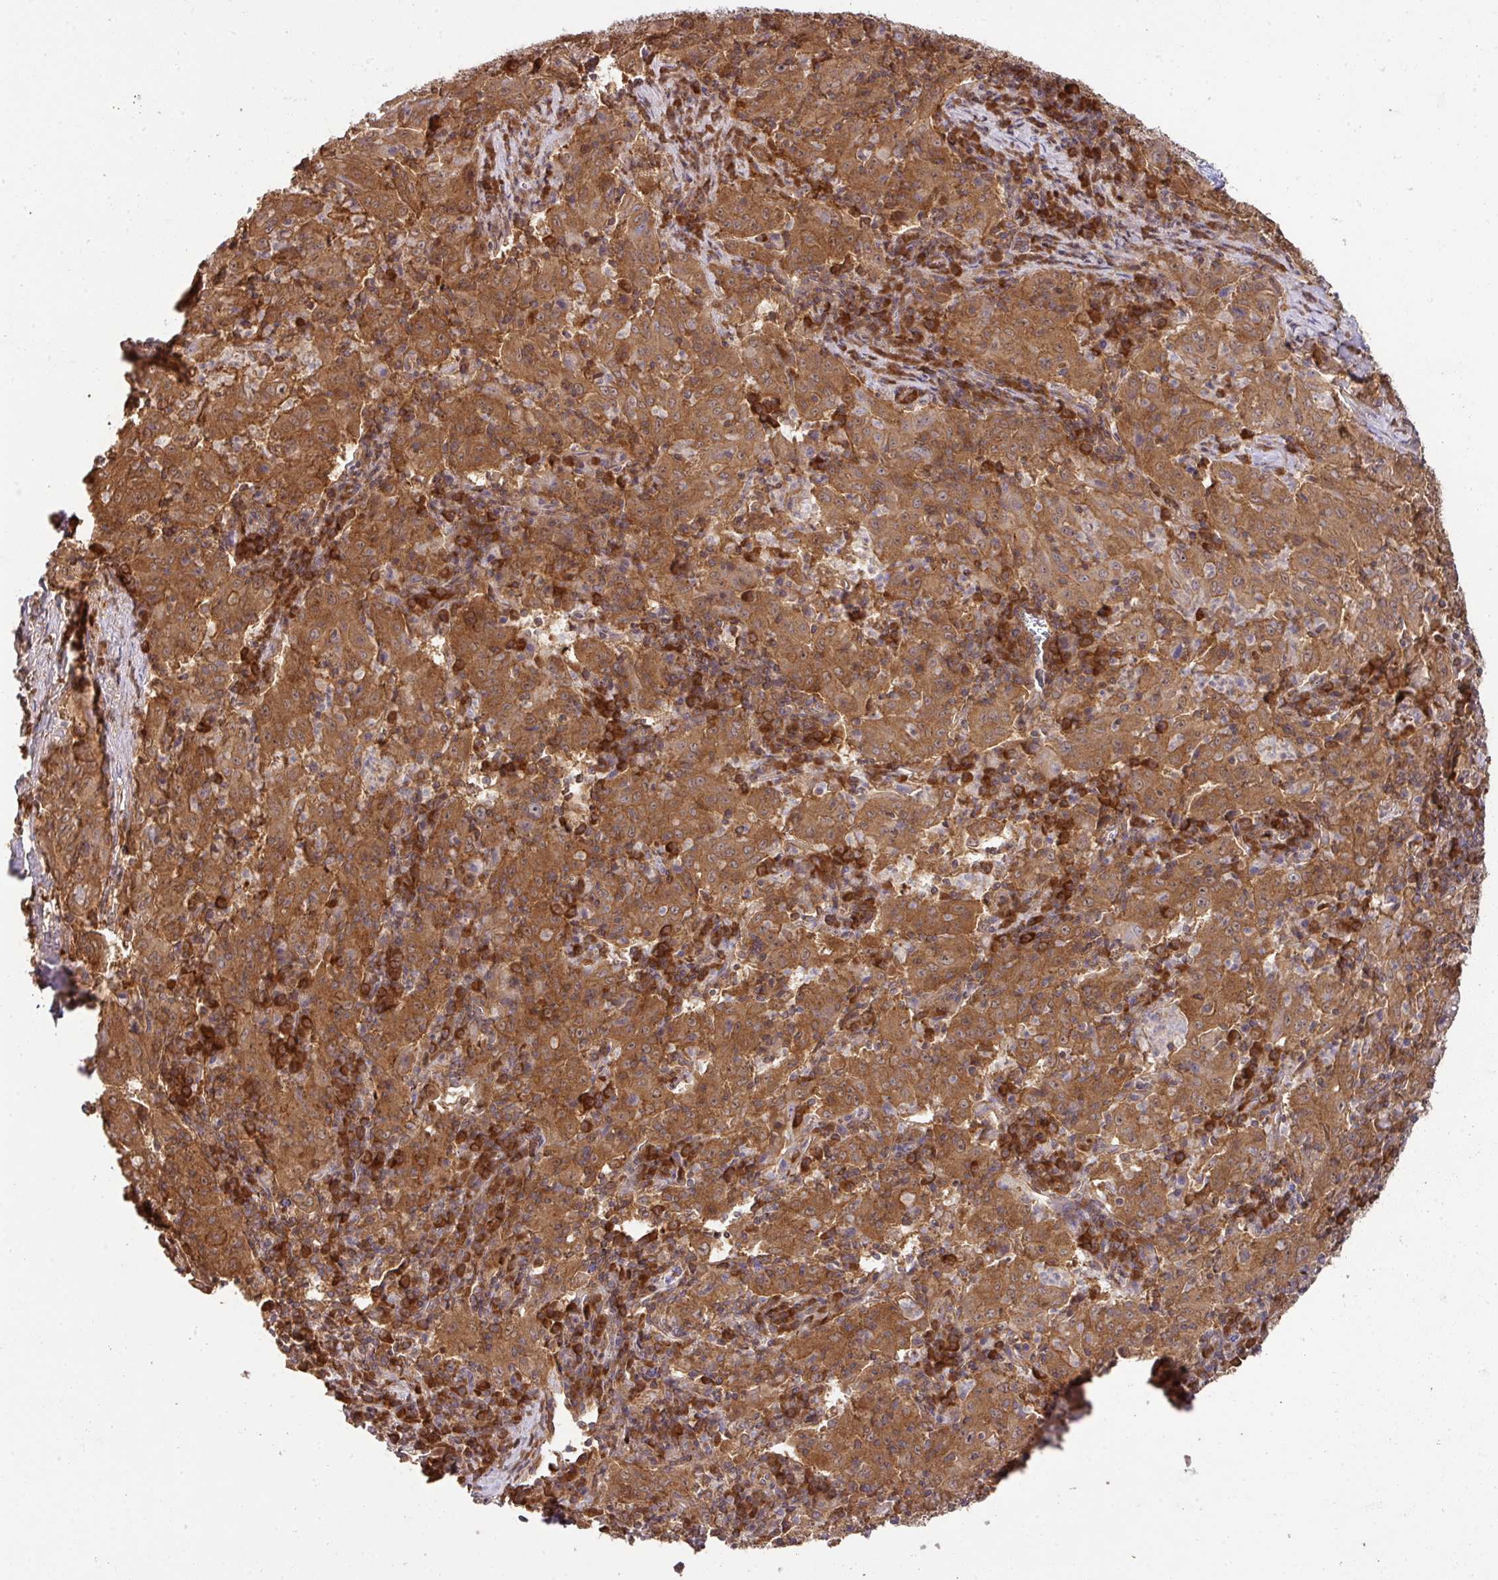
{"staining": {"intensity": "moderate", "quantity": ">75%", "location": "cytoplasmic/membranous"}, "tissue": "pancreatic cancer", "cell_type": "Tumor cells", "image_type": "cancer", "snomed": [{"axis": "morphology", "description": "Adenocarcinoma, NOS"}, {"axis": "topography", "description": "Pancreas"}], "caption": "This is an image of immunohistochemistry (IHC) staining of pancreatic adenocarcinoma, which shows moderate expression in the cytoplasmic/membranous of tumor cells.", "gene": "GSPT1", "patient": {"sex": "male", "age": 63}}